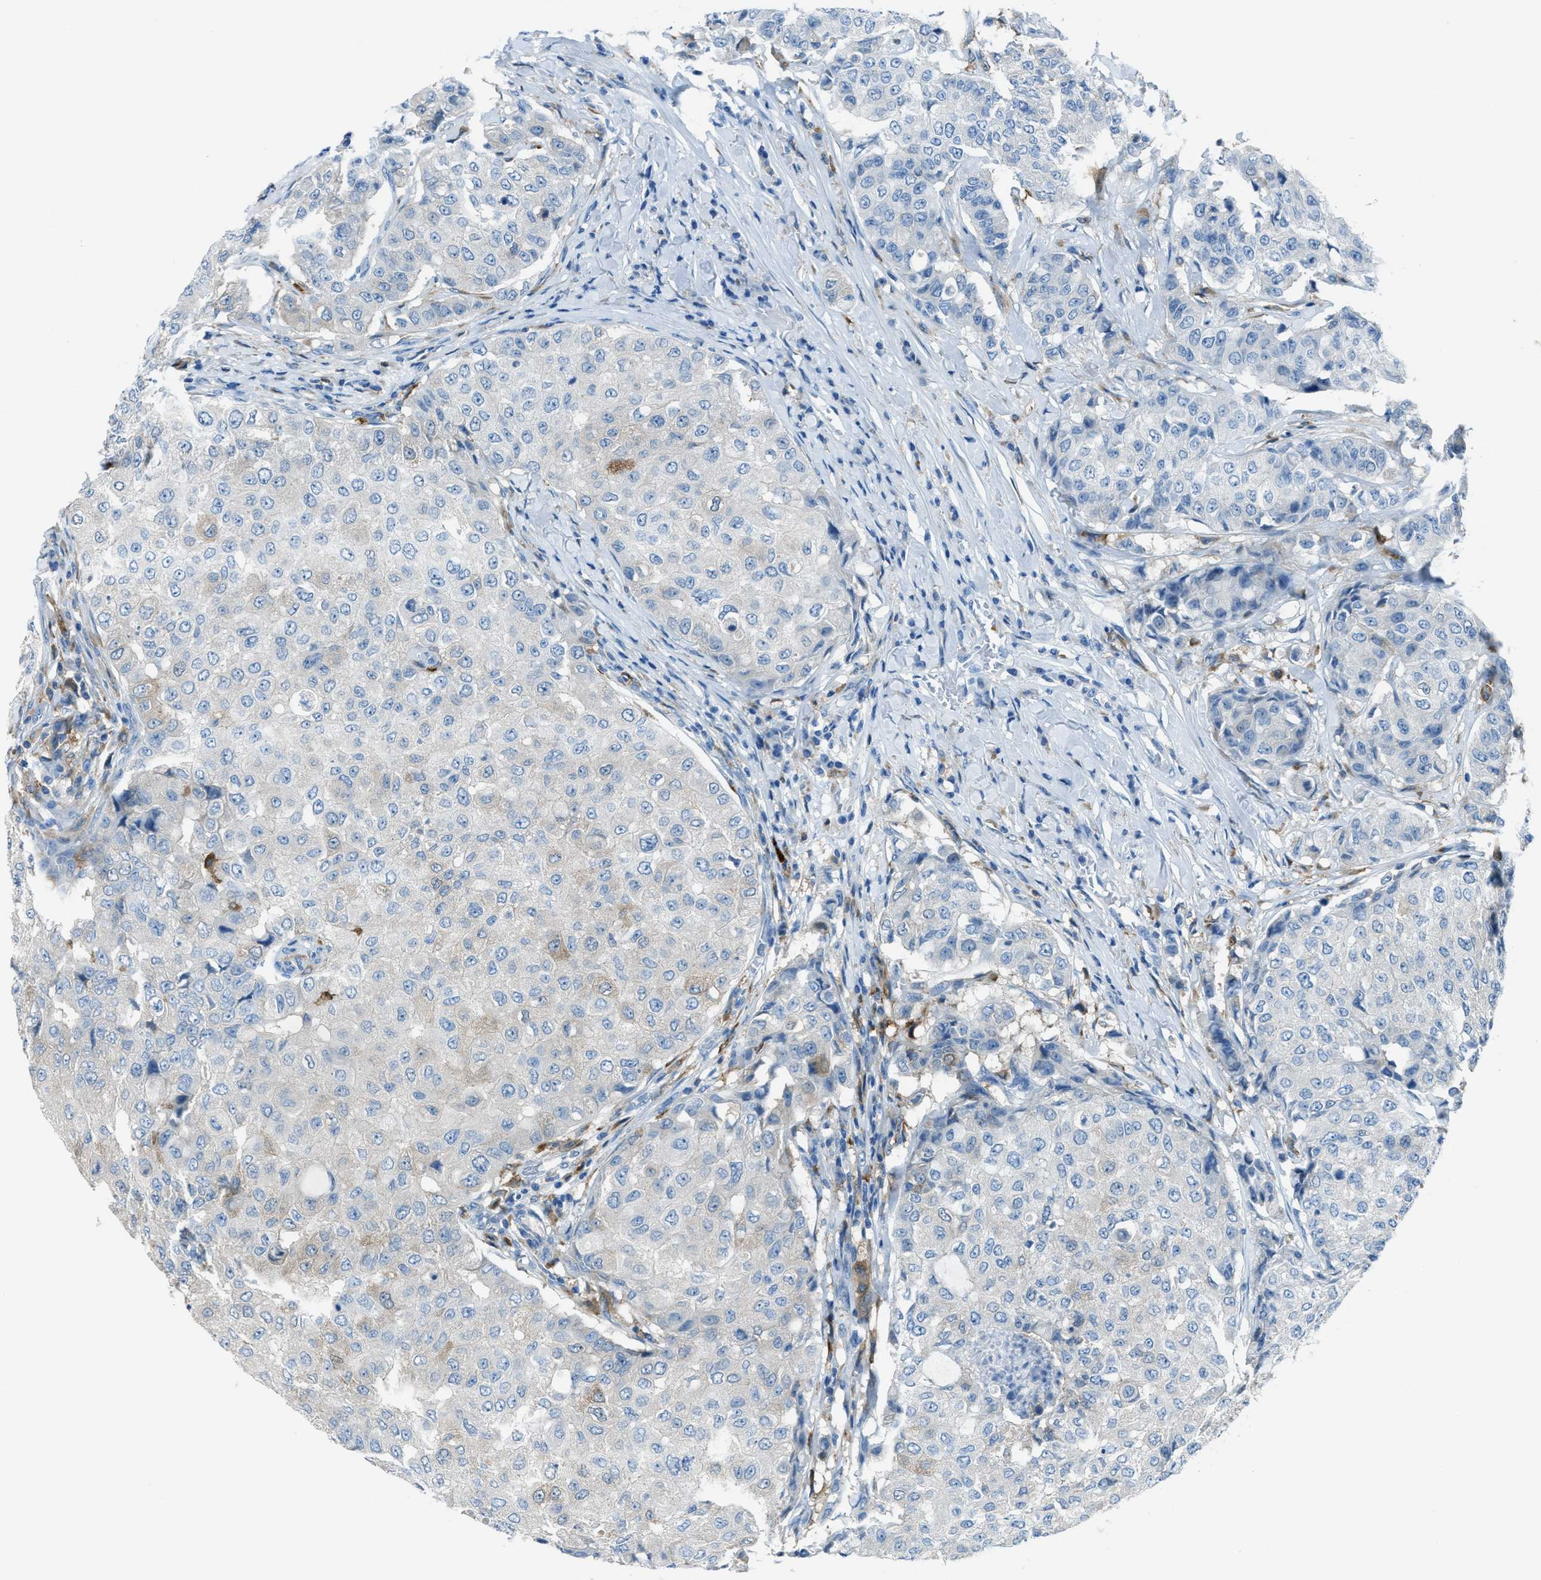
{"staining": {"intensity": "negative", "quantity": "none", "location": "none"}, "tissue": "breast cancer", "cell_type": "Tumor cells", "image_type": "cancer", "snomed": [{"axis": "morphology", "description": "Duct carcinoma"}, {"axis": "topography", "description": "Breast"}], "caption": "Immunohistochemistry (IHC) micrograph of invasive ductal carcinoma (breast) stained for a protein (brown), which reveals no positivity in tumor cells.", "gene": "MATCAP2", "patient": {"sex": "female", "age": 27}}